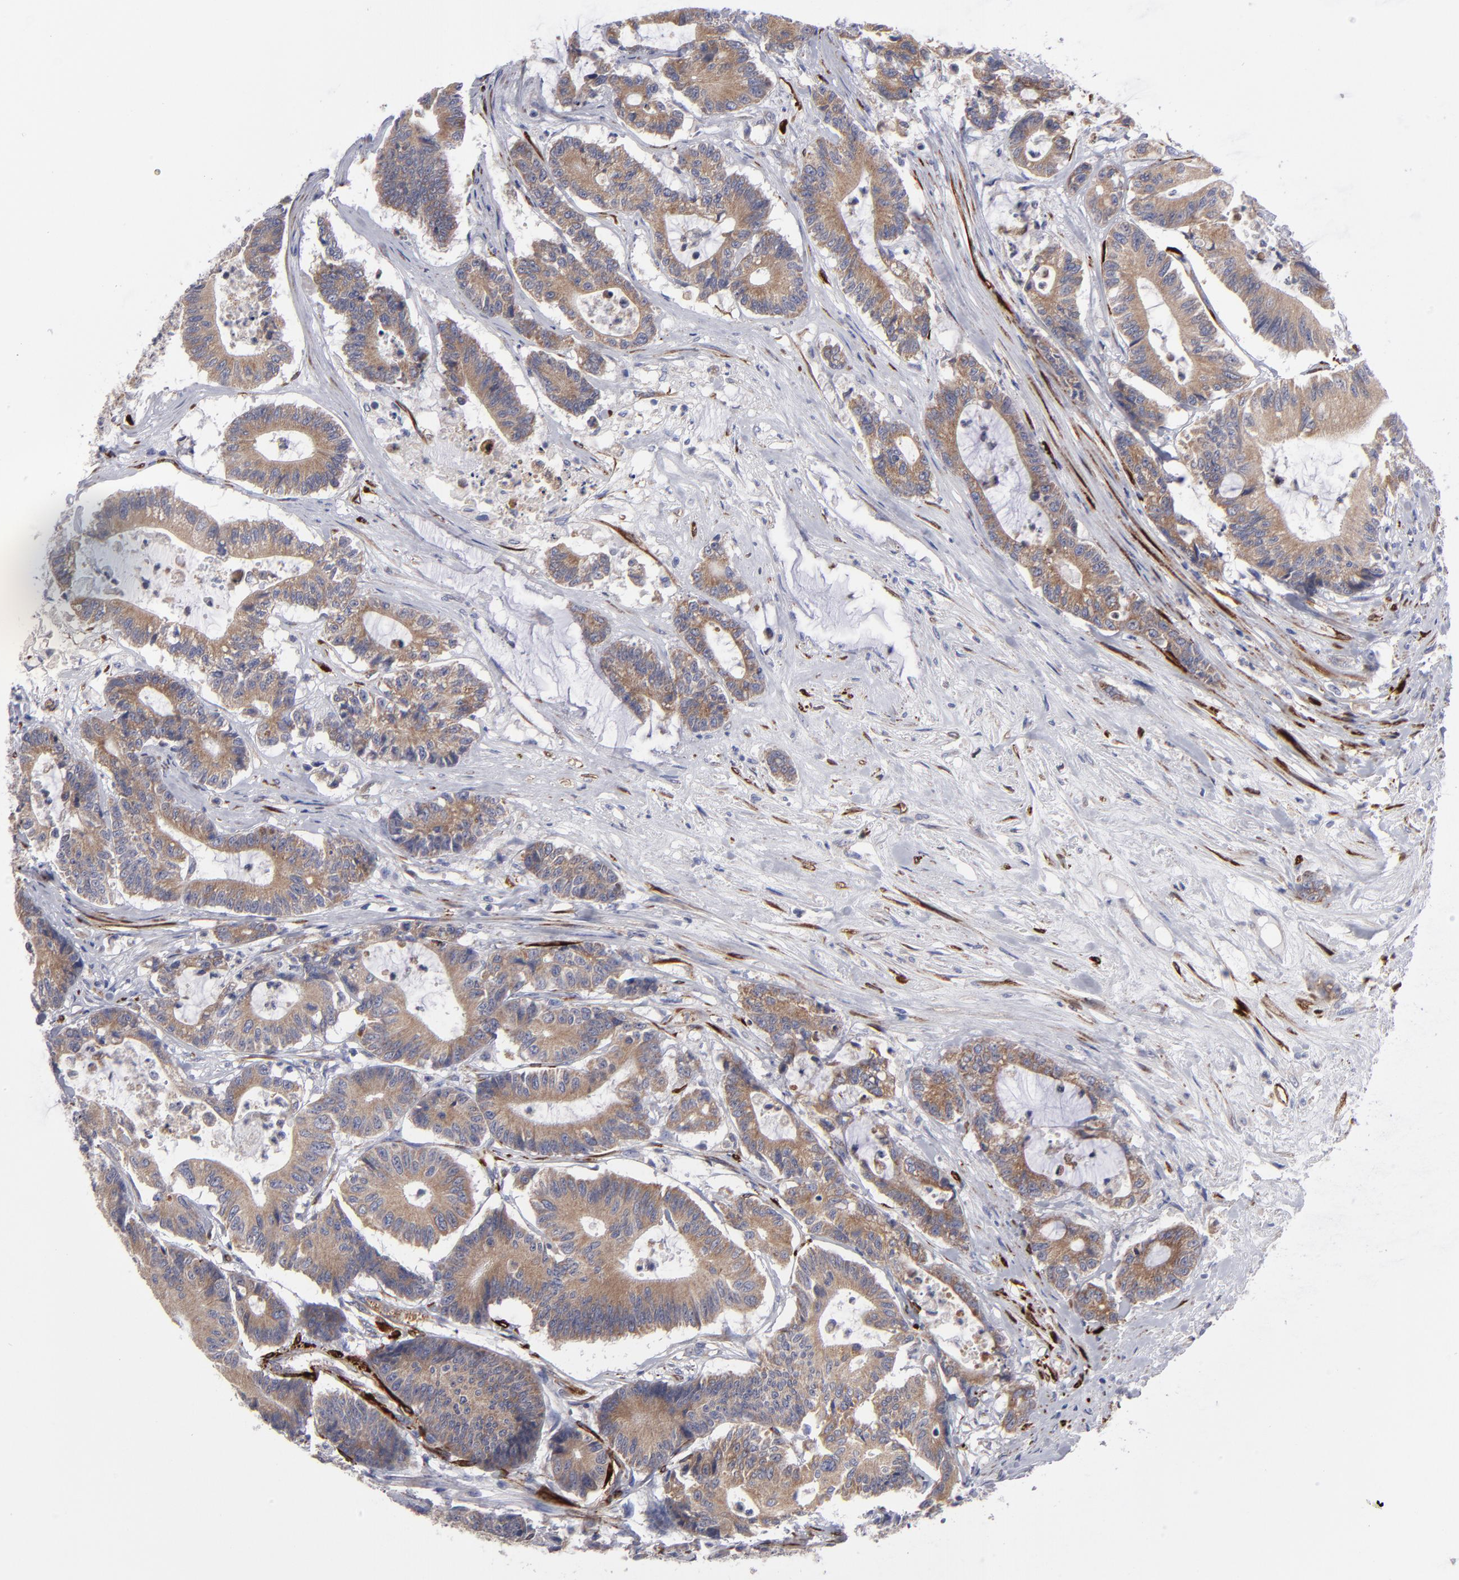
{"staining": {"intensity": "moderate", "quantity": ">75%", "location": "cytoplasmic/membranous"}, "tissue": "colorectal cancer", "cell_type": "Tumor cells", "image_type": "cancer", "snomed": [{"axis": "morphology", "description": "Adenocarcinoma, NOS"}, {"axis": "topography", "description": "Colon"}], "caption": "Tumor cells demonstrate medium levels of moderate cytoplasmic/membranous positivity in about >75% of cells in human colorectal adenocarcinoma. The protein is stained brown, and the nuclei are stained in blue (DAB (3,3'-diaminobenzidine) IHC with brightfield microscopy, high magnification).", "gene": "SLMAP", "patient": {"sex": "female", "age": 84}}